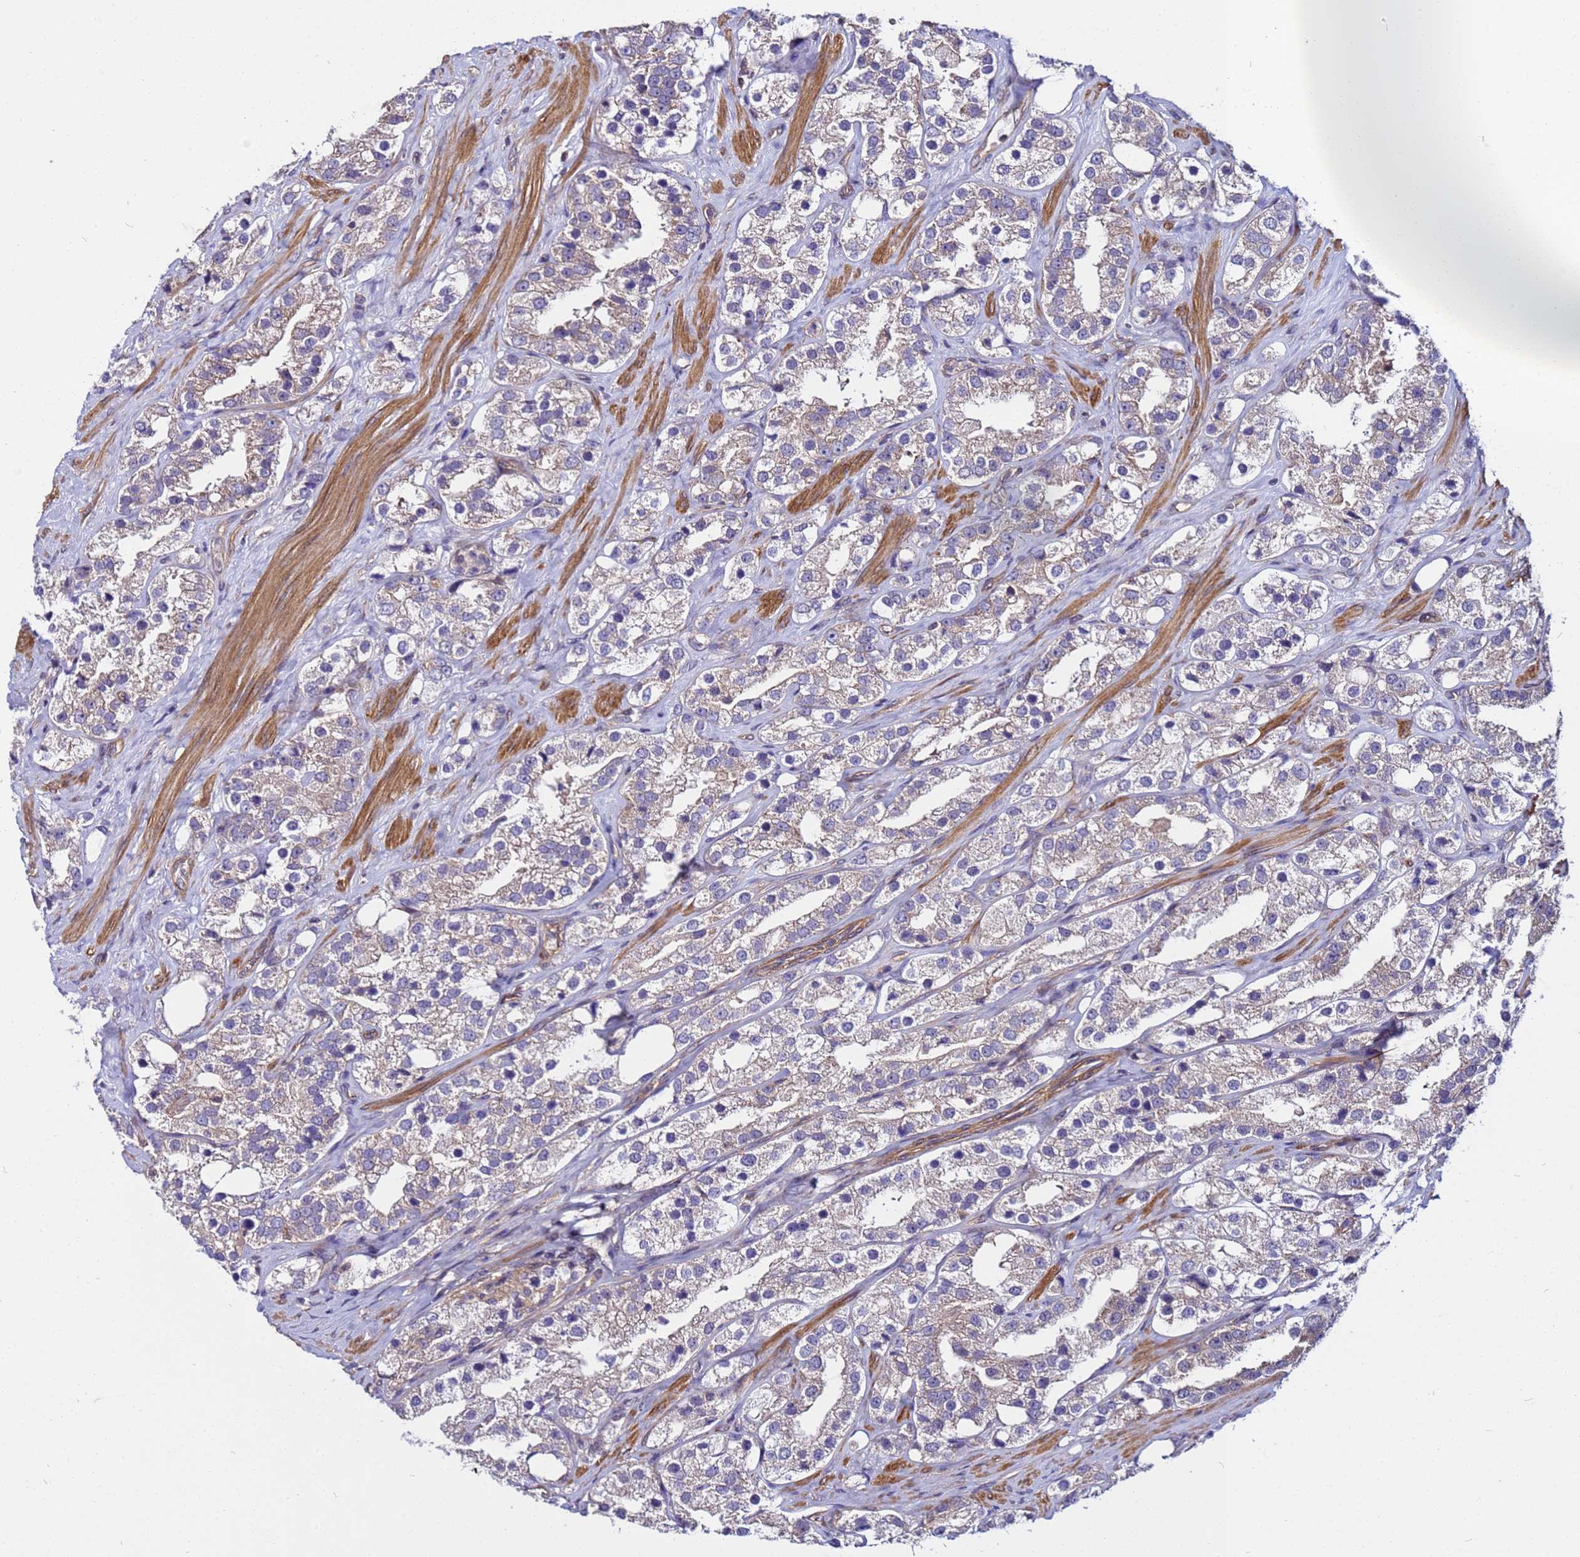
{"staining": {"intensity": "weak", "quantity": "25%-75%", "location": "cytoplasmic/membranous"}, "tissue": "prostate cancer", "cell_type": "Tumor cells", "image_type": "cancer", "snomed": [{"axis": "morphology", "description": "Adenocarcinoma, NOS"}, {"axis": "topography", "description": "Prostate"}], "caption": "Immunohistochemical staining of prostate cancer (adenocarcinoma) demonstrates weak cytoplasmic/membranous protein positivity in about 25%-75% of tumor cells.", "gene": "STK38", "patient": {"sex": "male", "age": 79}}